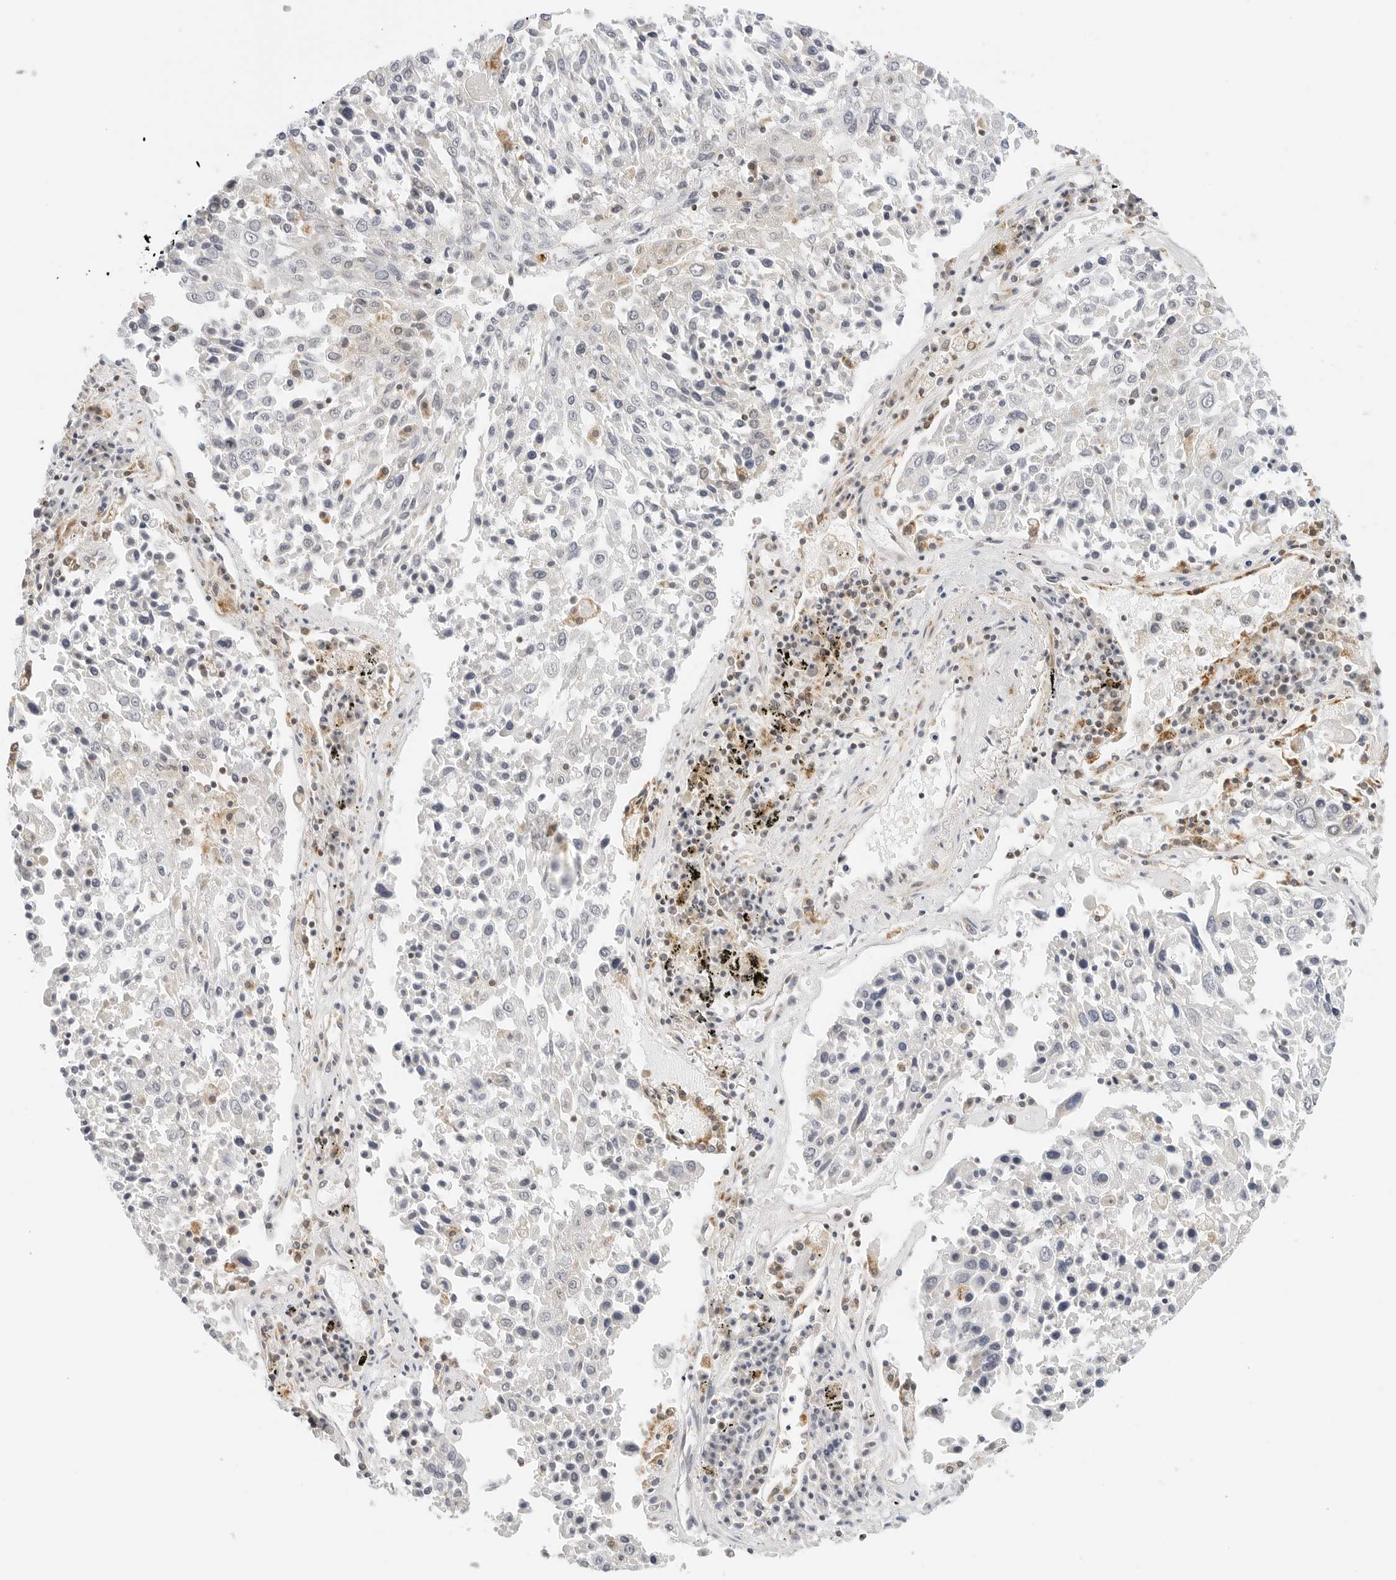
{"staining": {"intensity": "negative", "quantity": "none", "location": "none"}, "tissue": "lung cancer", "cell_type": "Tumor cells", "image_type": "cancer", "snomed": [{"axis": "morphology", "description": "Squamous cell carcinoma, NOS"}, {"axis": "topography", "description": "Lung"}], "caption": "Tumor cells are negative for brown protein staining in lung cancer (squamous cell carcinoma).", "gene": "GORAB", "patient": {"sex": "male", "age": 65}}